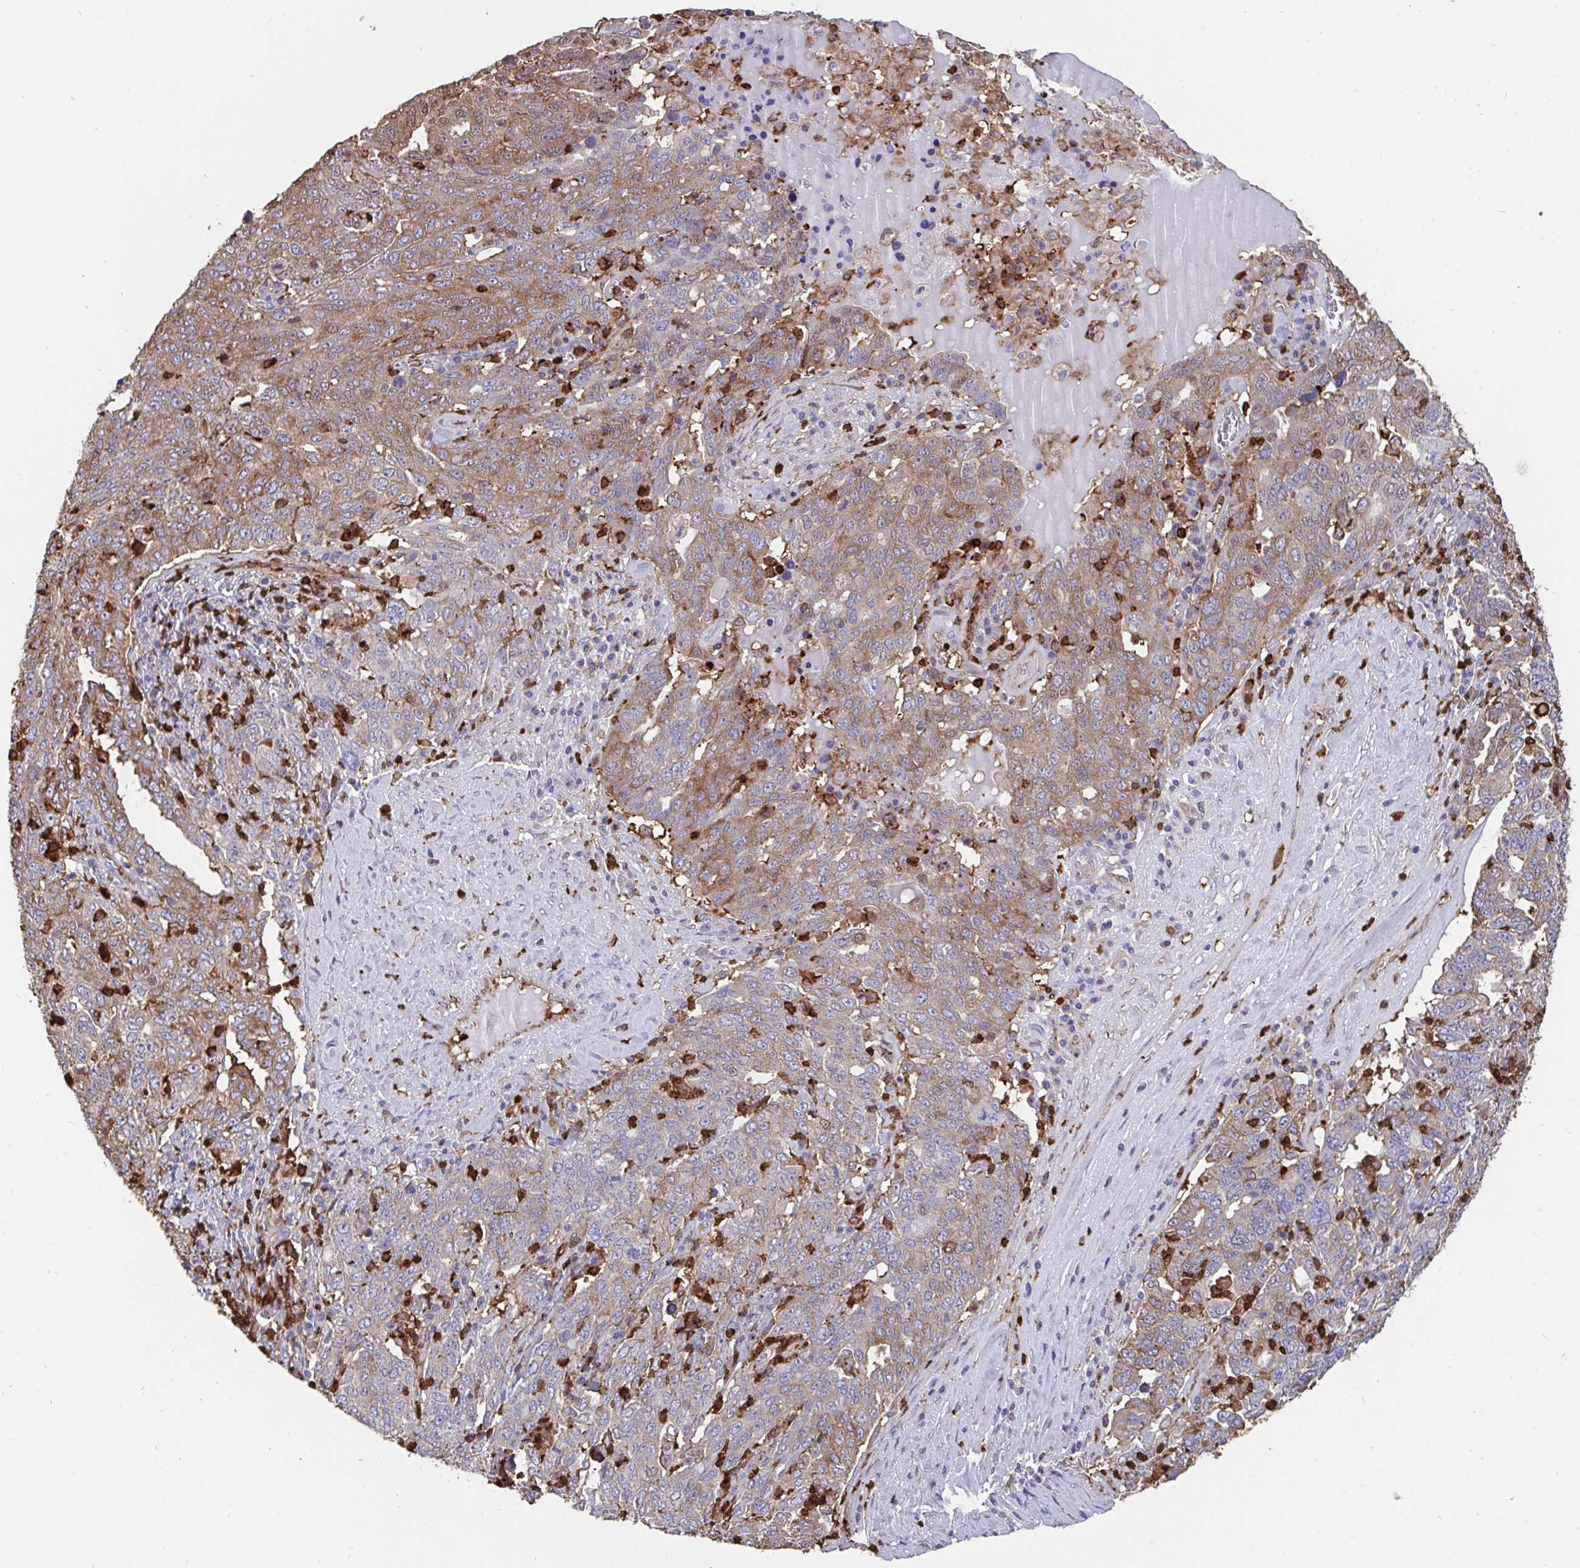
{"staining": {"intensity": "moderate", "quantity": "25%-75%", "location": "cytoplasmic/membranous"}, "tissue": "ovarian cancer", "cell_type": "Tumor cells", "image_type": "cancer", "snomed": [{"axis": "morphology", "description": "Carcinoma, endometroid"}, {"axis": "topography", "description": "Ovary"}], "caption": "Ovarian endometroid carcinoma tissue exhibits moderate cytoplasmic/membranous expression in about 25%-75% of tumor cells, visualized by immunohistochemistry. The protein is shown in brown color, while the nuclei are stained blue.", "gene": "CFL1", "patient": {"sex": "female", "age": 62}}